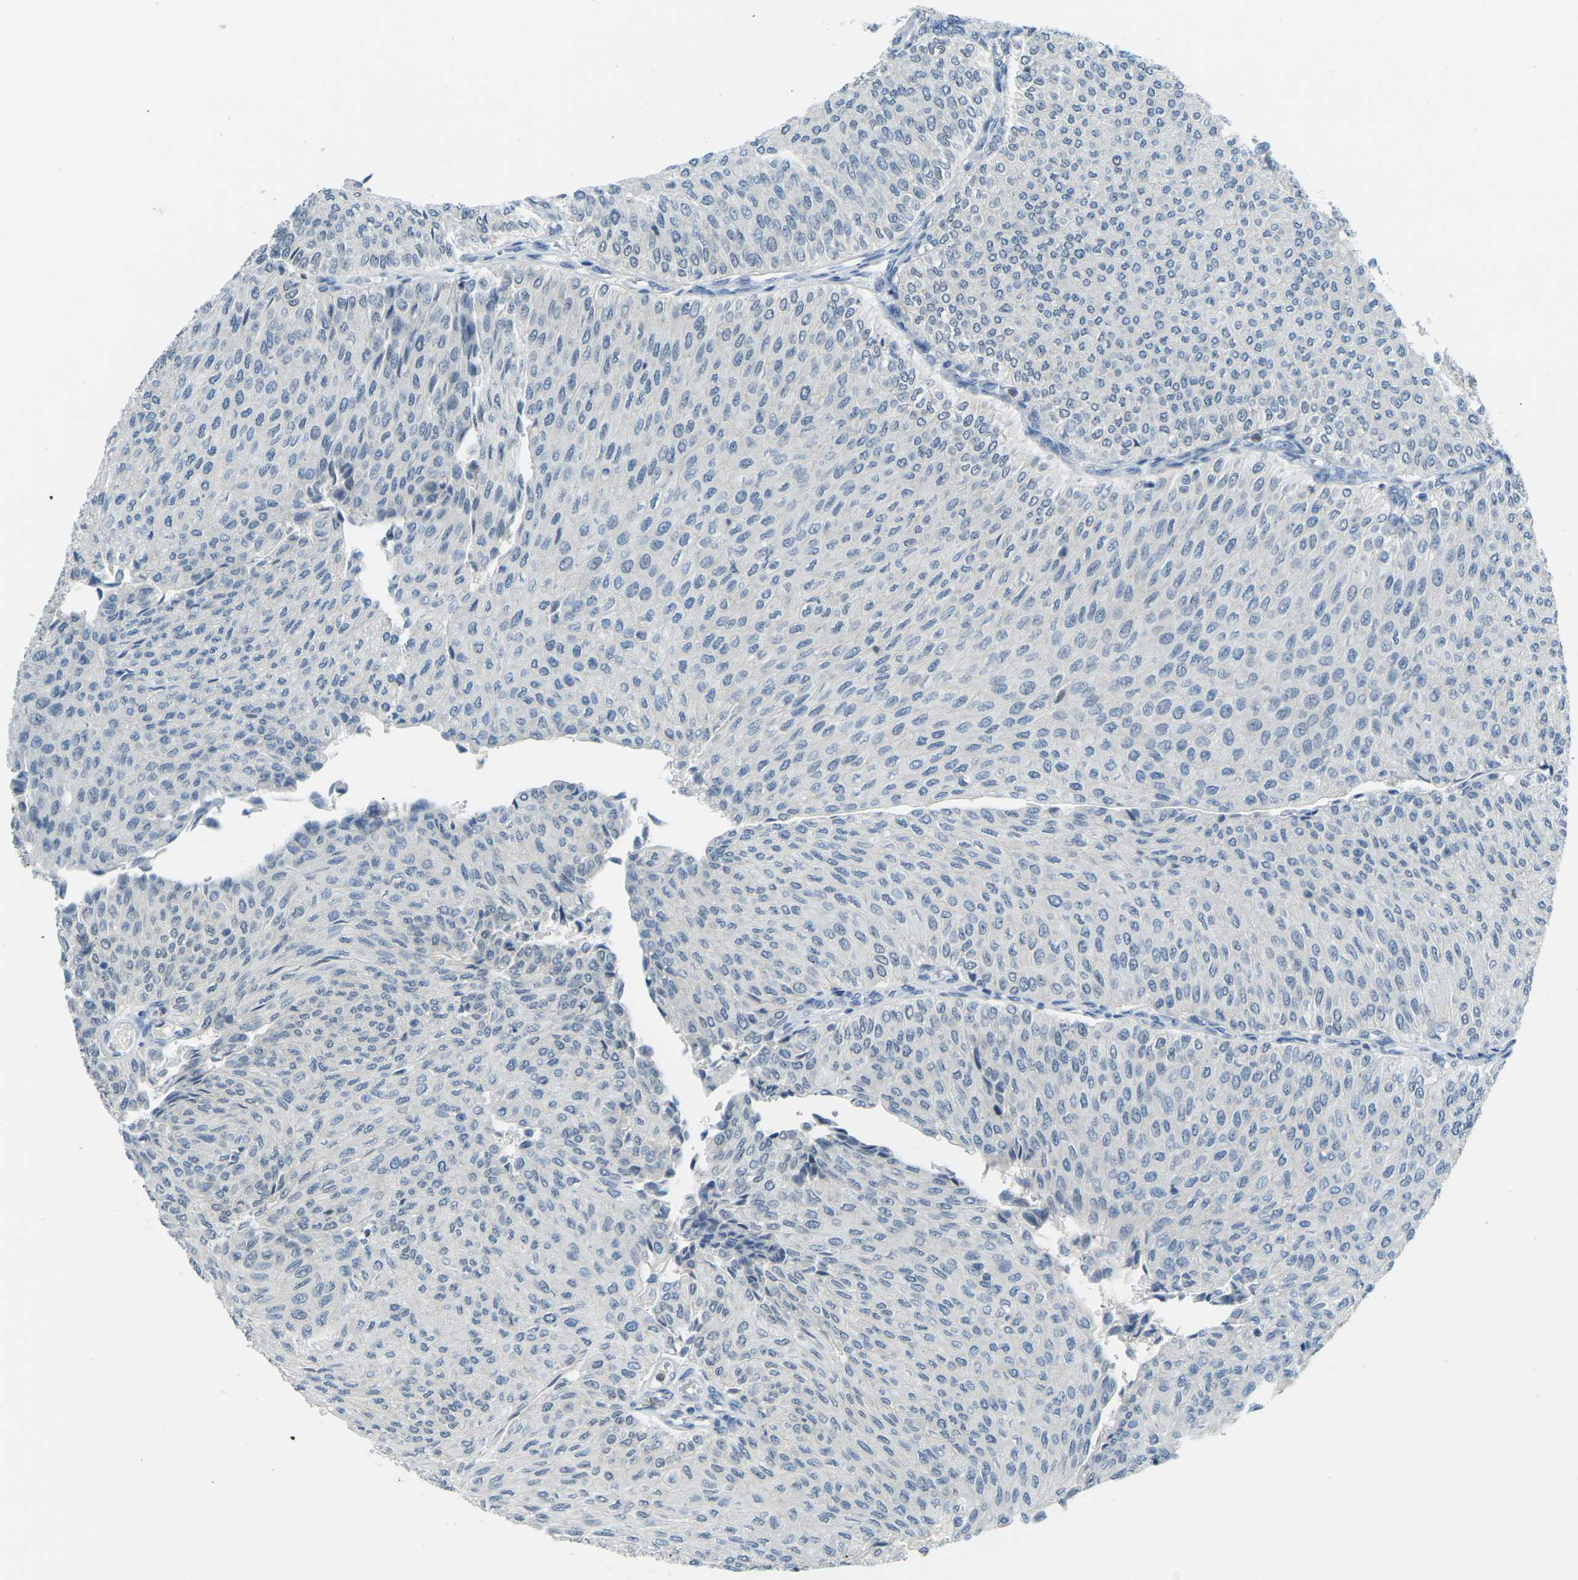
{"staining": {"intensity": "negative", "quantity": "none", "location": "none"}, "tissue": "urothelial cancer", "cell_type": "Tumor cells", "image_type": "cancer", "snomed": [{"axis": "morphology", "description": "Urothelial carcinoma, Low grade"}, {"axis": "topography", "description": "Urinary bladder"}], "caption": "IHC micrograph of urothelial cancer stained for a protein (brown), which displays no staining in tumor cells.", "gene": "SPTBN2", "patient": {"sex": "male", "age": 78}}